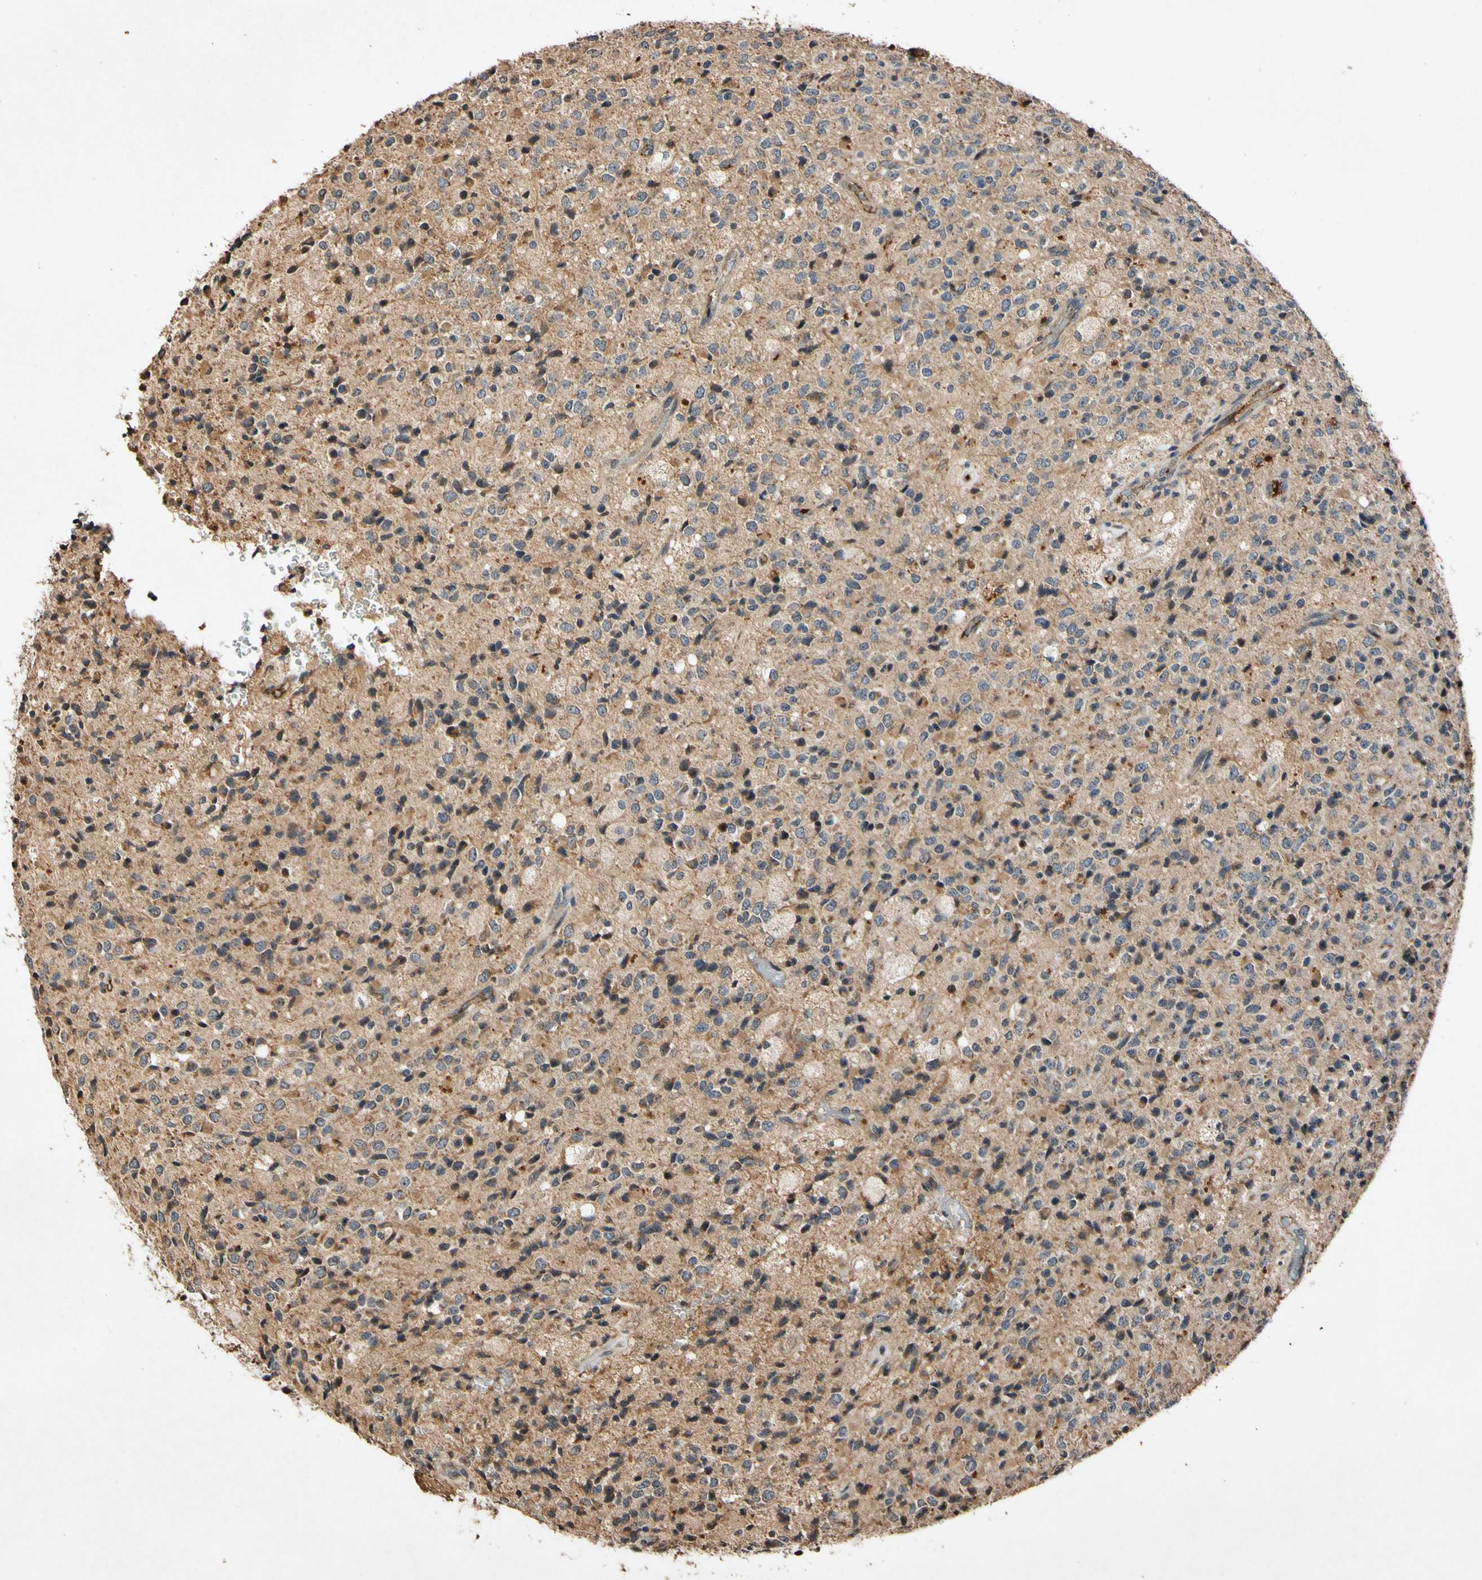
{"staining": {"intensity": "weak", "quantity": ">75%", "location": "cytoplasmic/membranous"}, "tissue": "glioma", "cell_type": "Tumor cells", "image_type": "cancer", "snomed": [{"axis": "morphology", "description": "Glioma, malignant, High grade"}, {"axis": "topography", "description": "pancreas cauda"}], "caption": "Brown immunohistochemical staining in high-grade glioma (malignant) exhibits weak cytoplasmic/membranous positivity in about >75% of tumor cells.", "gene": "PLAT", "patient": {"sex": "male", "age": 60}}